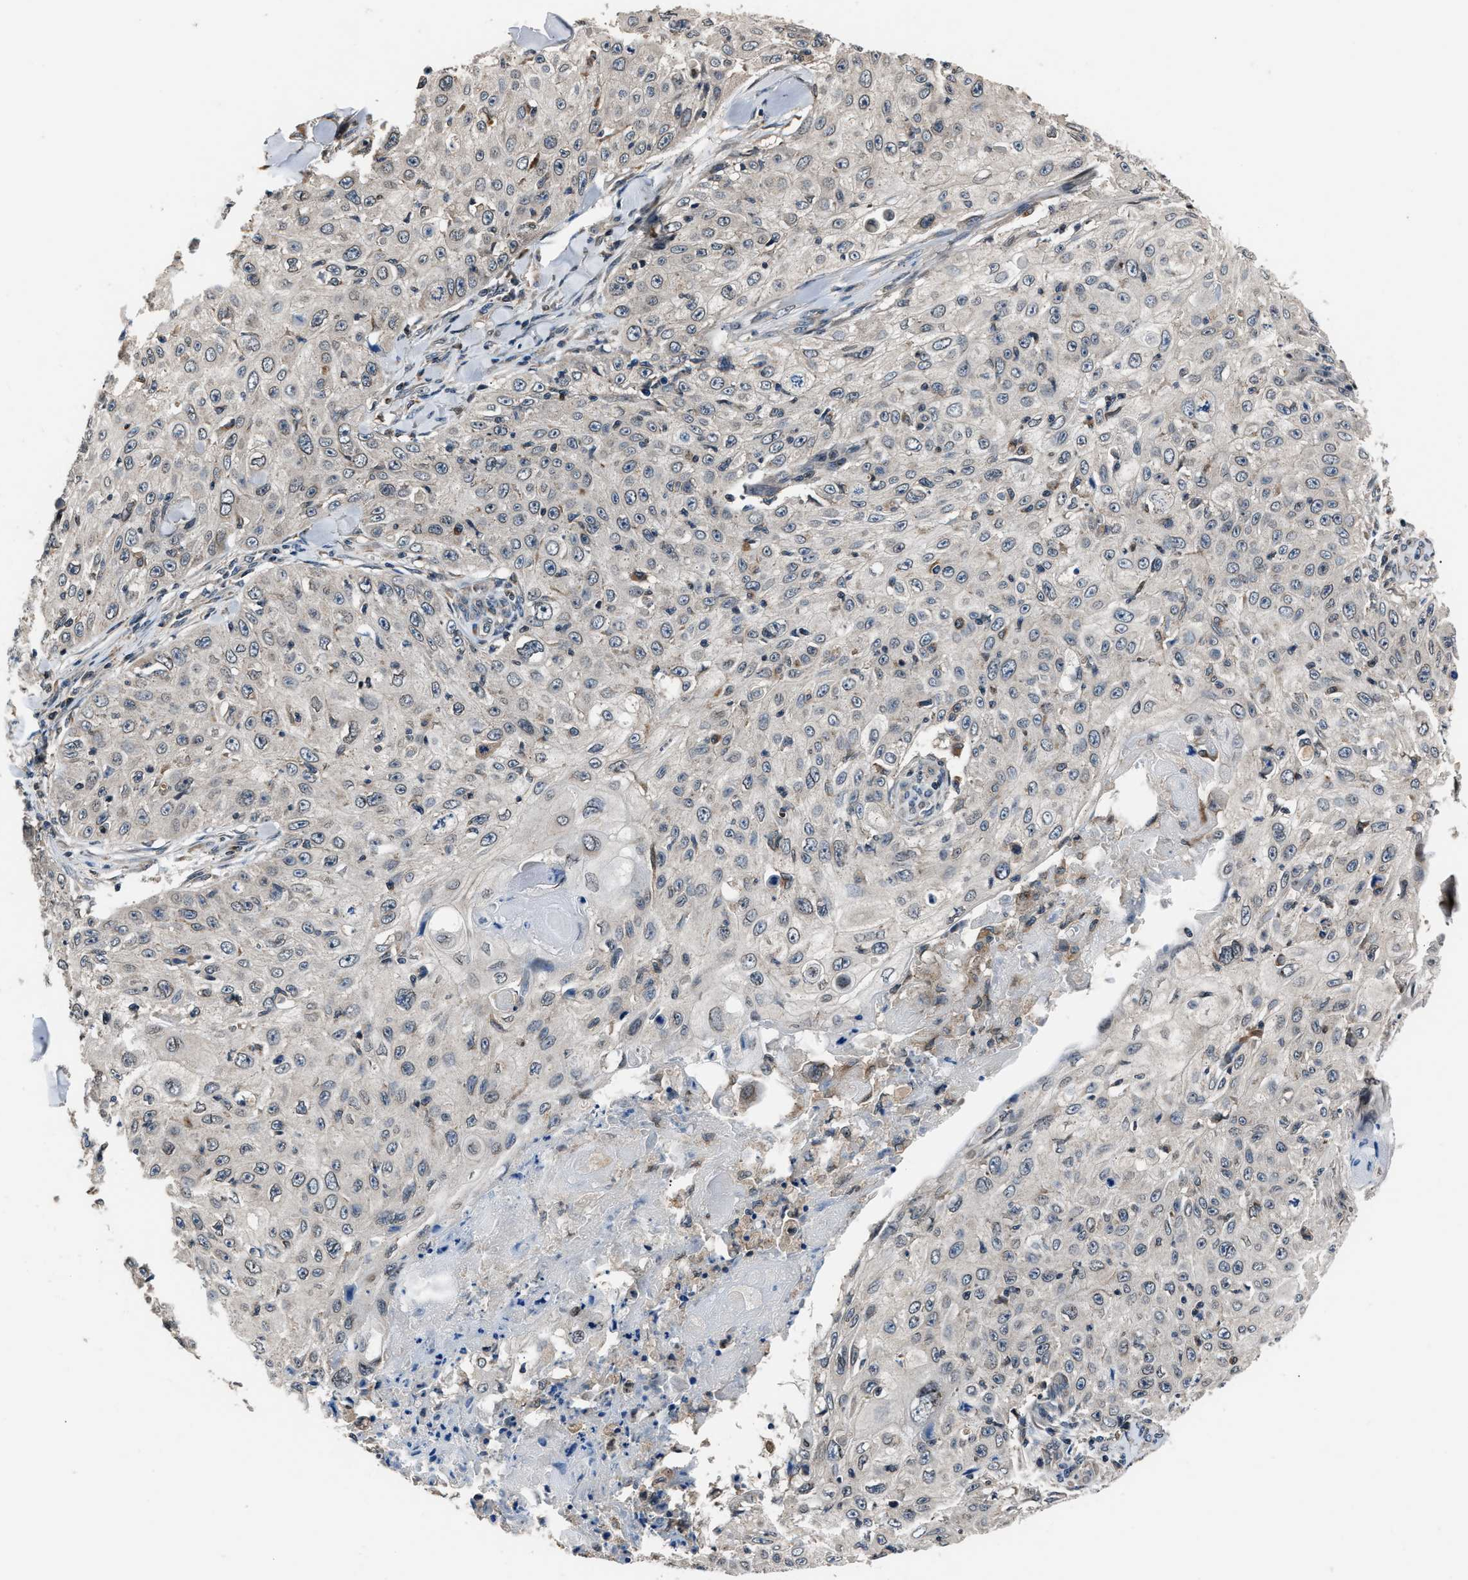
{"staining": {"intensity": "negative", "quantity": "none", "location": "none"}, "tissue": "skin cancer", "cell_type": "Tumor cells", "image_type": "cancer", "snomed": [{"axis": "morphology", "description": "Squamous cell carcinoma, NOS"}, {"axis": "topography", "description": "Skin"}], "caption": "Skin cancer (squamous cell carcinoma) stained for a protein using IHC displays no positivity tumor cells.", "gene": "TNRC18", "patient": {"sex": "male", "age": 86}}